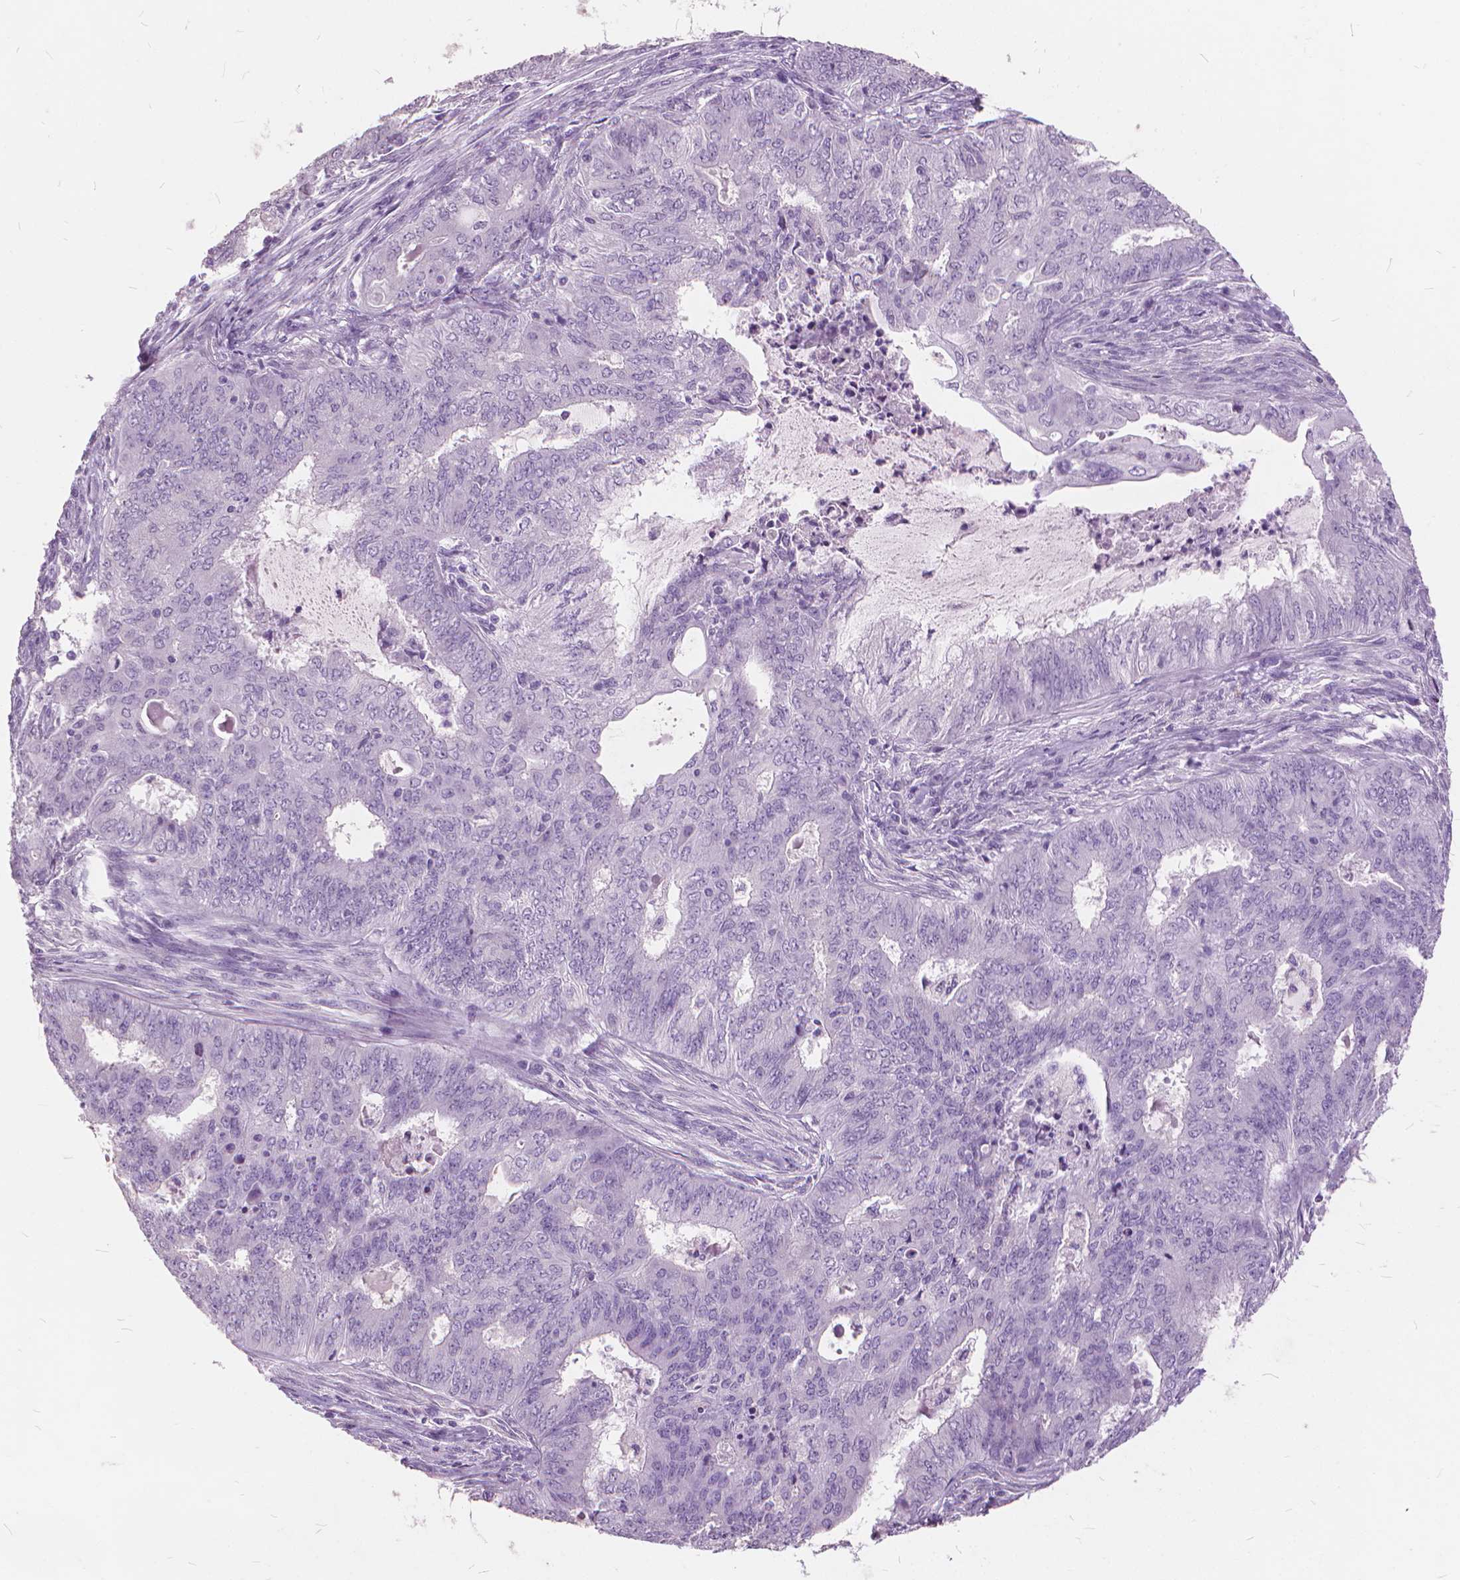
{"staining": {"intensity": "negative", "quantity": "none", "location": "none"}, "tissue": "endometrial cancer", "cell_type": "Tumor cells", "image_type": "cancer", "snomed": [{"axis": "morphology", "description": "Adenocarcinoma, NOS"}, {"axis": "topography", "description": "Endometrium"}], "caption": "The histopathology image displays no staining of tumor cells in endometrial cancer. (DAB (3,3'-diaminobenzidine) immunohistochemistry, high magnification).", "gene": "DNM1", "patient": {"sex": "female", "age": 62}}